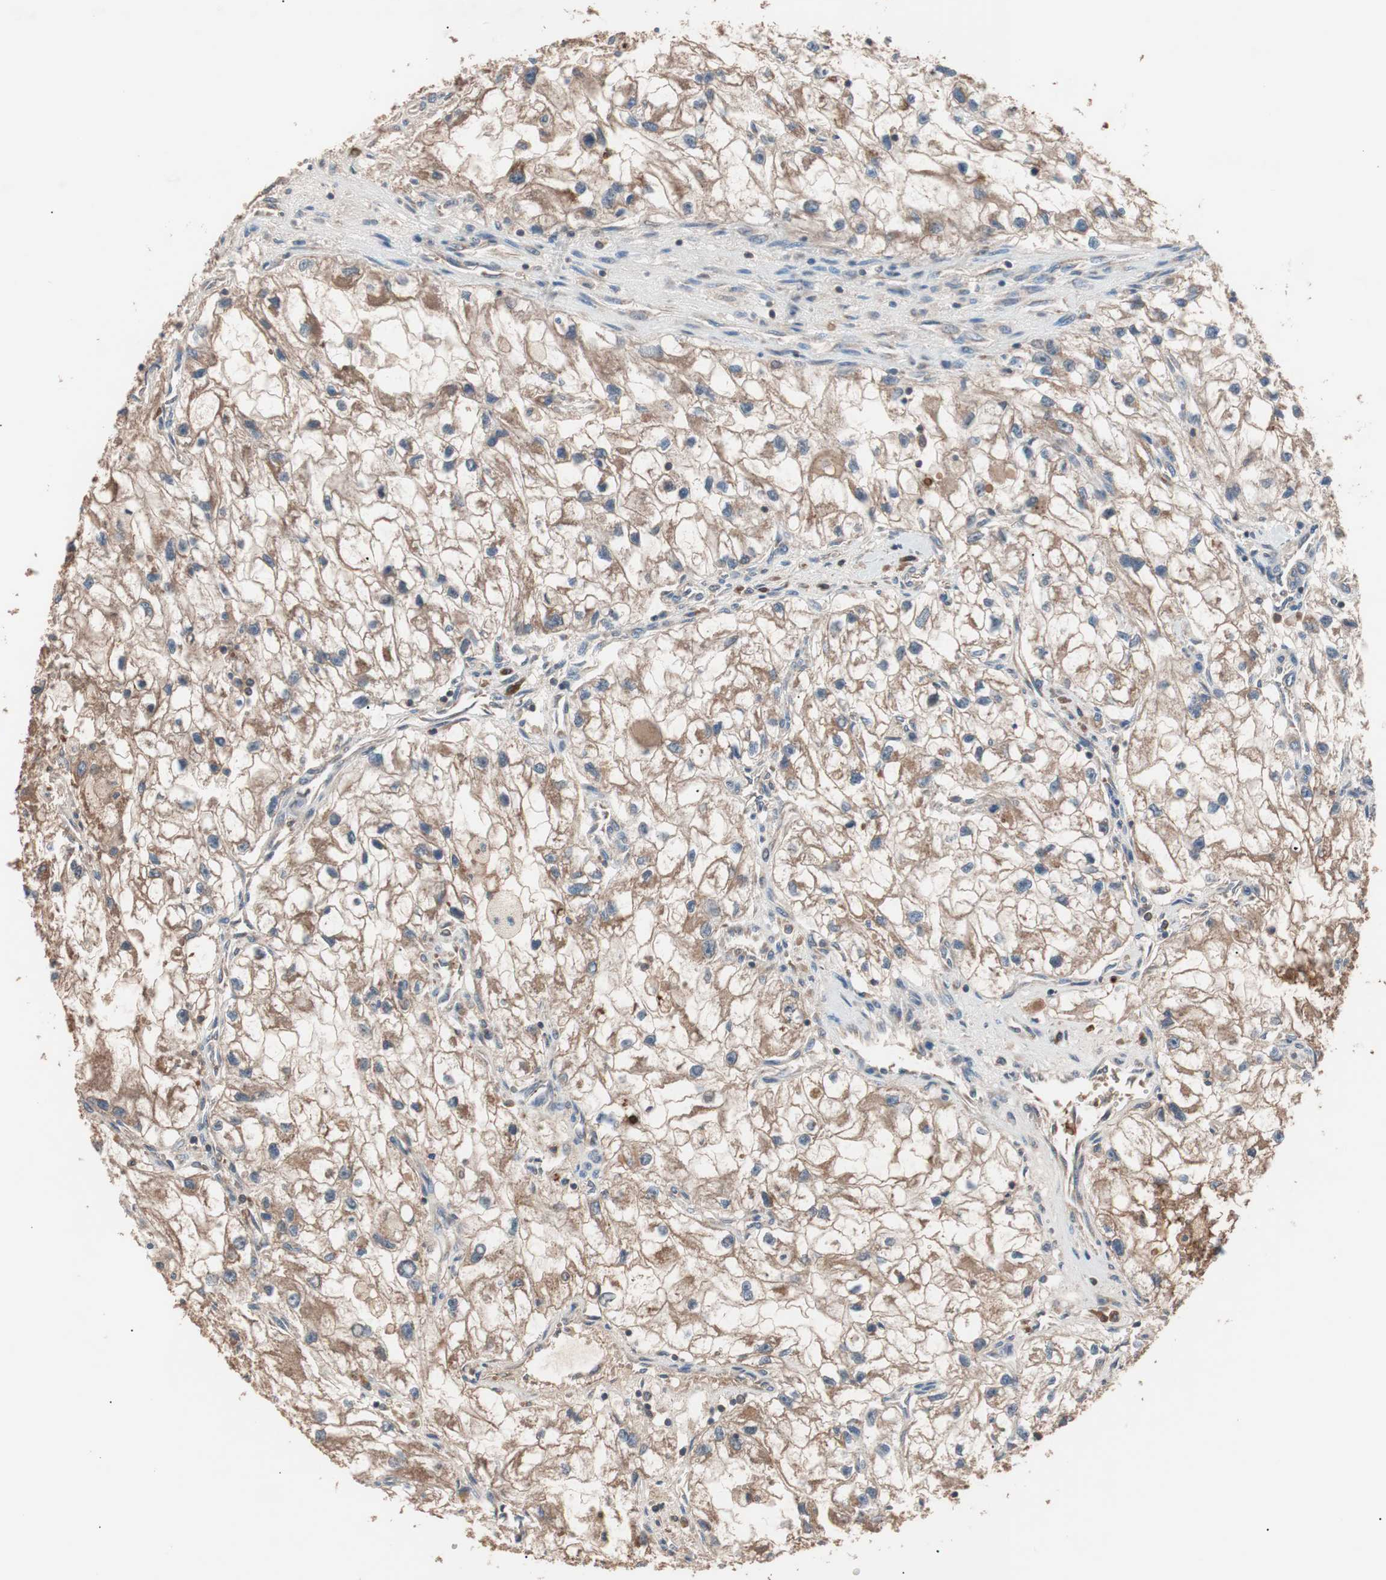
{"staining": {"intensity": "moderate", "quantity": ">75%", "location": "cytoplasmic/membranous"}, "tissue": "renal cancer", "cell_type": "Tumor cells", "image_type": "cancer", "snomed": [{"axis": "morphology", "description": "Adenocarcinoma, NOS"}, {"axis": "topography", "description": "Kidney"}], "caption": "Approximately >75% of tumor cells in renal cancer display moderate cytoplasmic/membranous protein positivity as visualized by brown immunohistochemical staining.", "gene": "GLYCTK", "patient": {"sex": "female", "age": 70}}